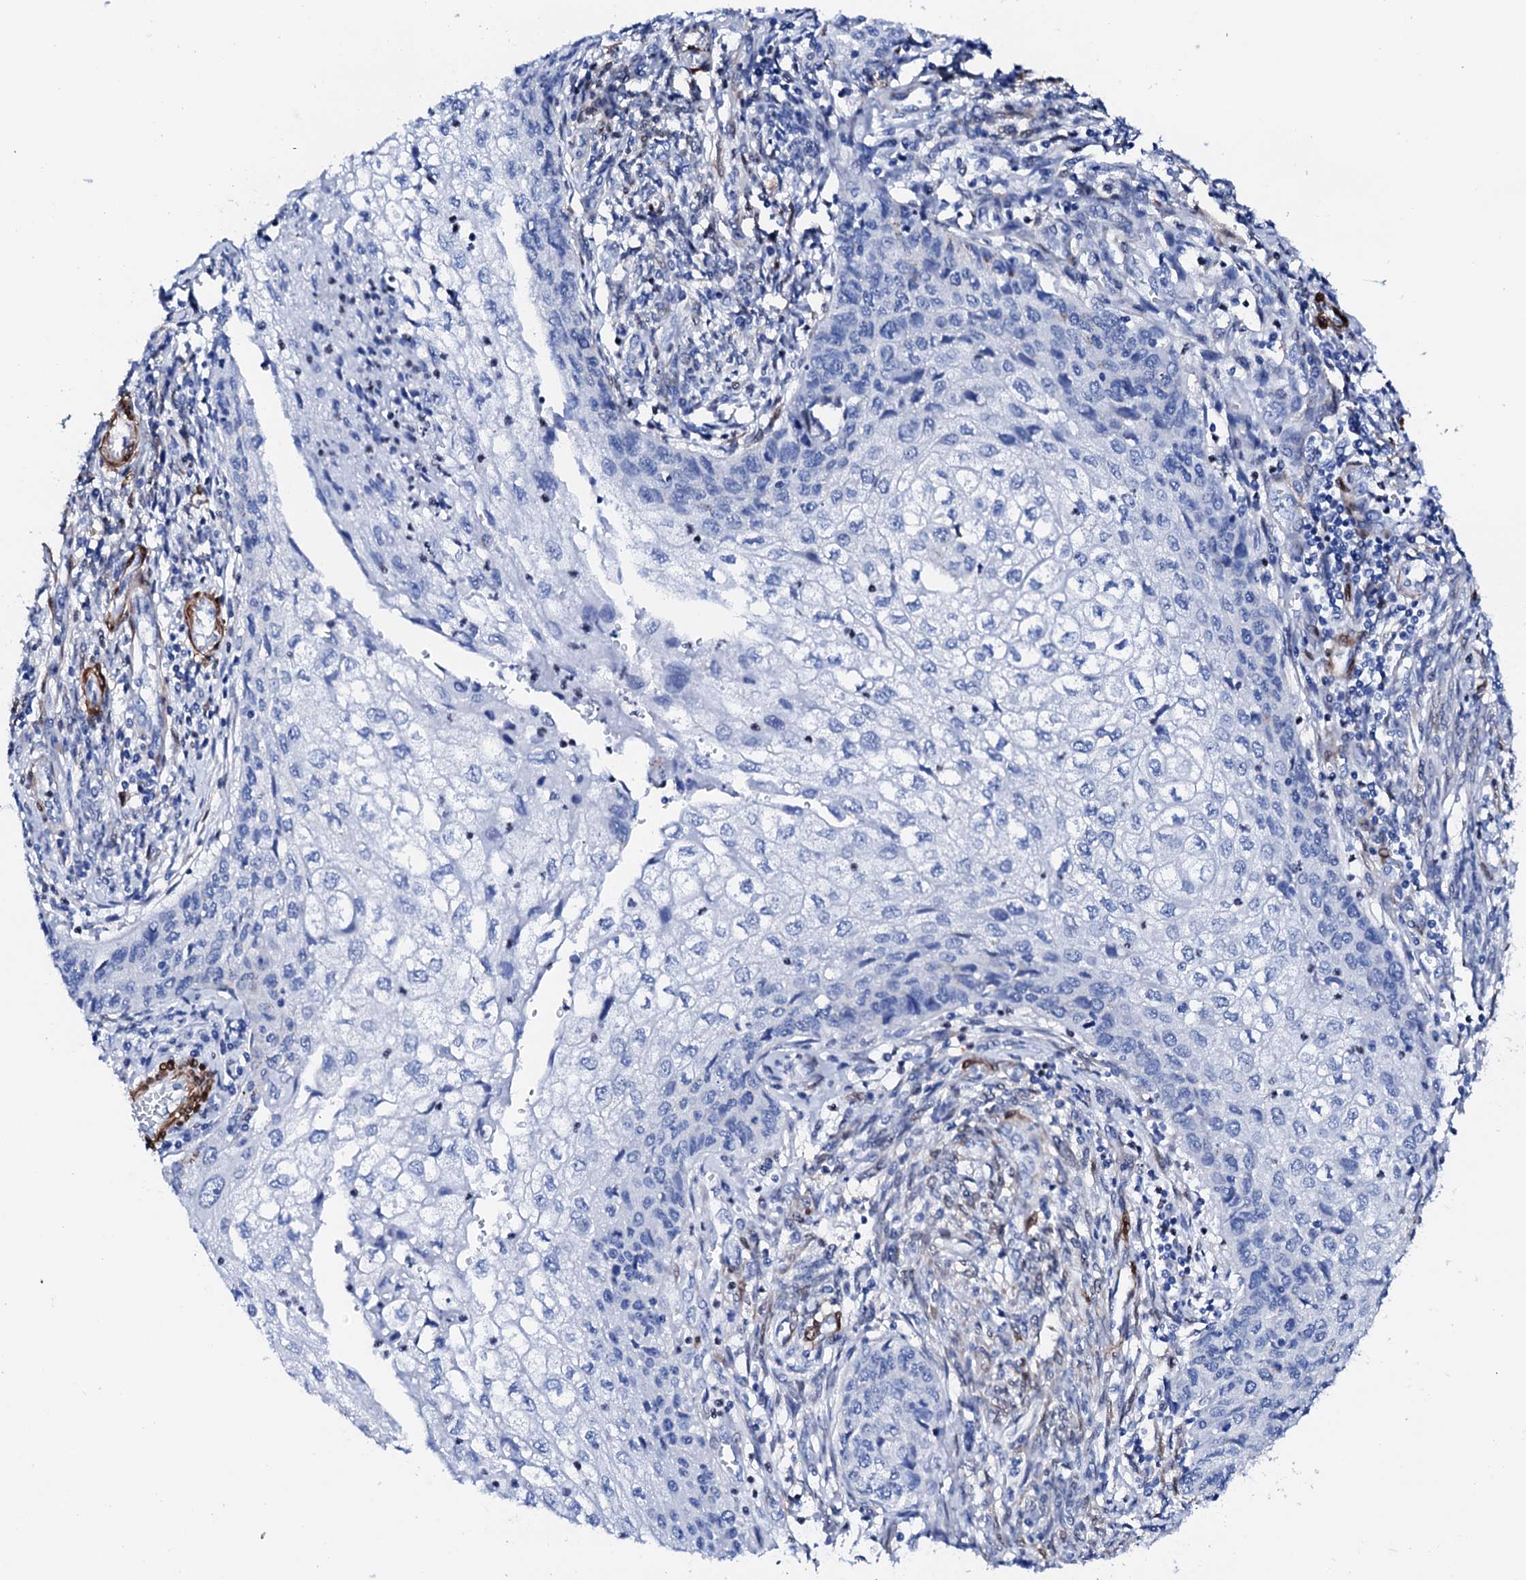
{"staining": {"intensity": "negative", "quantity": "none", "location": "none"}, "tissue": "cervical cancer", "cell_type": "Tumor cells", "image_type": "cancer", "snomed": [{"axis": "morphology", "description": "Squamous cell carcinoma, NOS"}, {"axis": "topography", "description": "Cervix"}], "caption": "Tumor cells show no significant protein positivity in squamous cell carcinoma (cervical).", "gene": "NRIP2", "patient": {"sex": "female", "age": 67}}